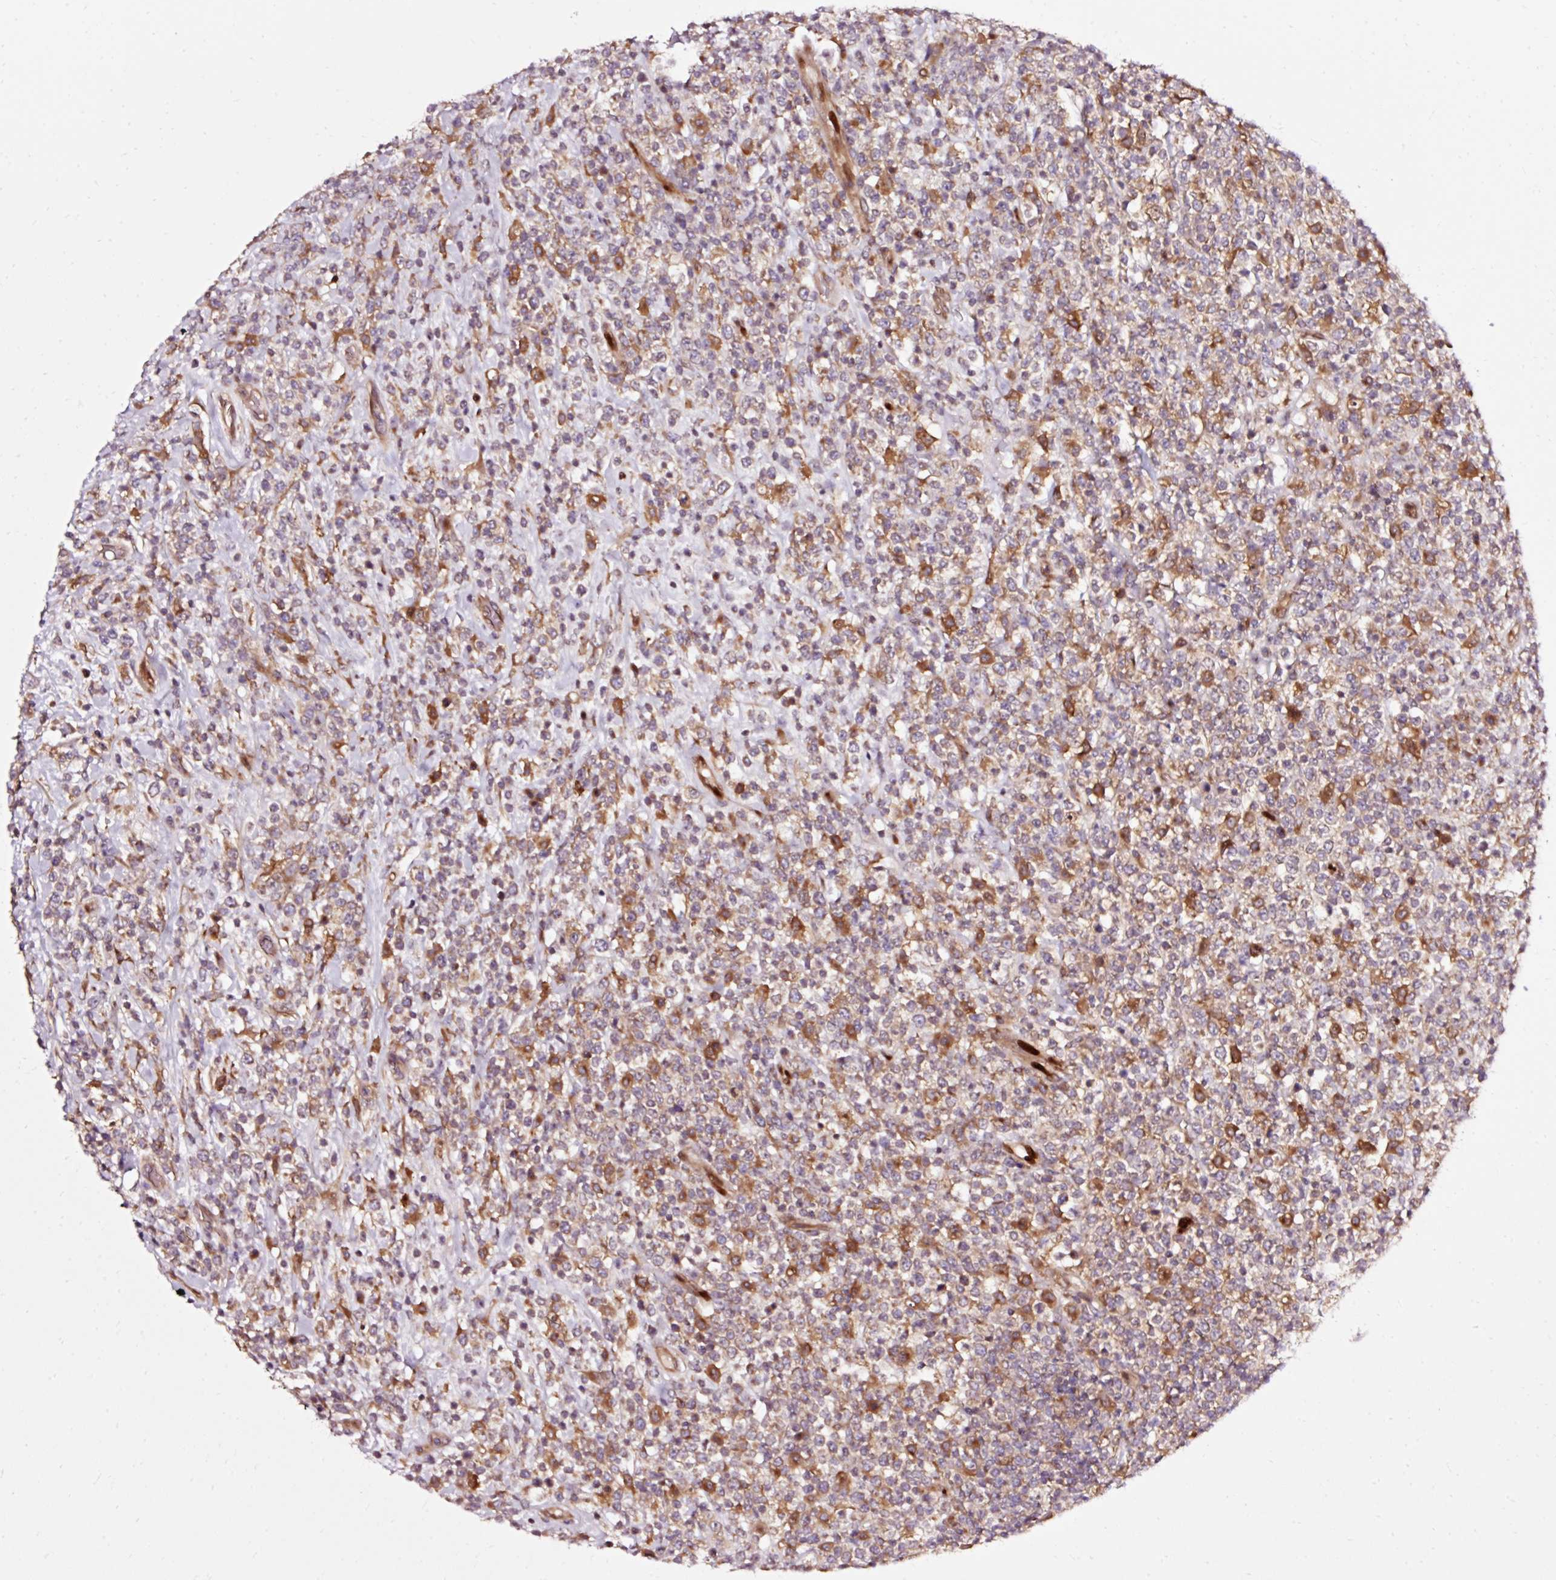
{"staining": {"intensity": "moderate", "quantity": "<25%", "location": "cytoplasmic/membranous"}, "tissue": "lymphoma", "cell_type": "Tumor cells", "image_type": "cancer", "snomed": [{"axis": "morphology", "description": "Malignant lymphoma, non-Hodgkin's type, High grade"}, {"axis": "topography", "description": "Colon"}], "caption": "Human lymphoma stained with a brown dye demonstrates moderate cytoplasmic/membranous positive expression in approximately <25% of tumor cells.", "gene": "NAPA", "patient": {"sex": "female", "age": 53}}